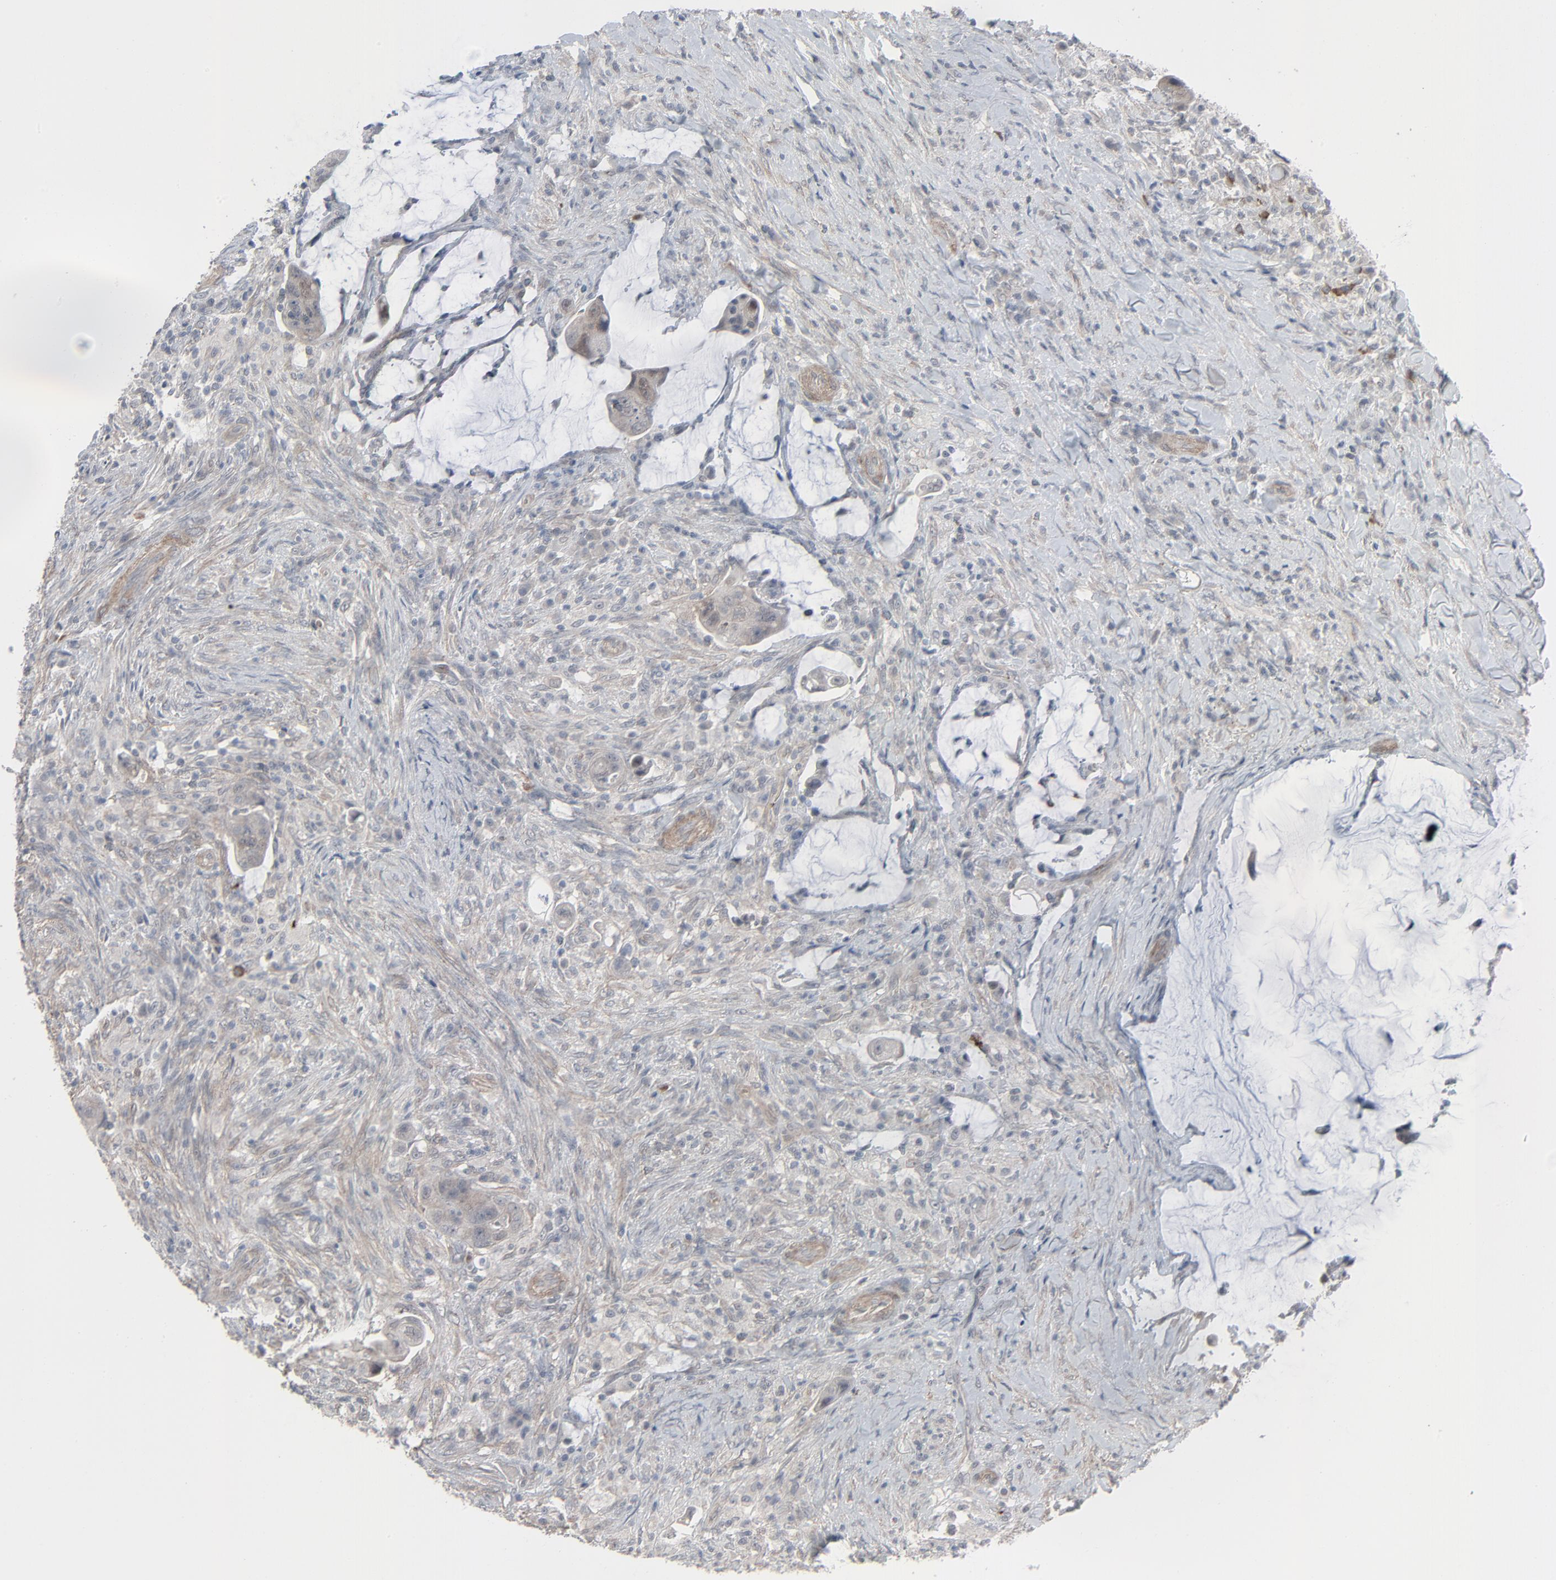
{"staining": {"intensity": "weak", "quantity": ">75%", "location": "cytoplasmic/membranous"}, "tissue": "colorectal cancer", "cell_type": "Tumor cells", "image_type": "cancer", "snomed": [{"axis": "morphology", "description": "Adenocarcinoma, NOS"}, {"axis": "topography", "description": "Rectum"}], "caption": "A brown stain shows weak cytoplasmic/membranous staining of a protein in adenocarcinoma (colorectal) tumor cells. (DAB IHC, brown staining for protein, blue staining for nuclei).", "gene": "NEUROD1", "patient": {"sex": "female", "age": 71}}